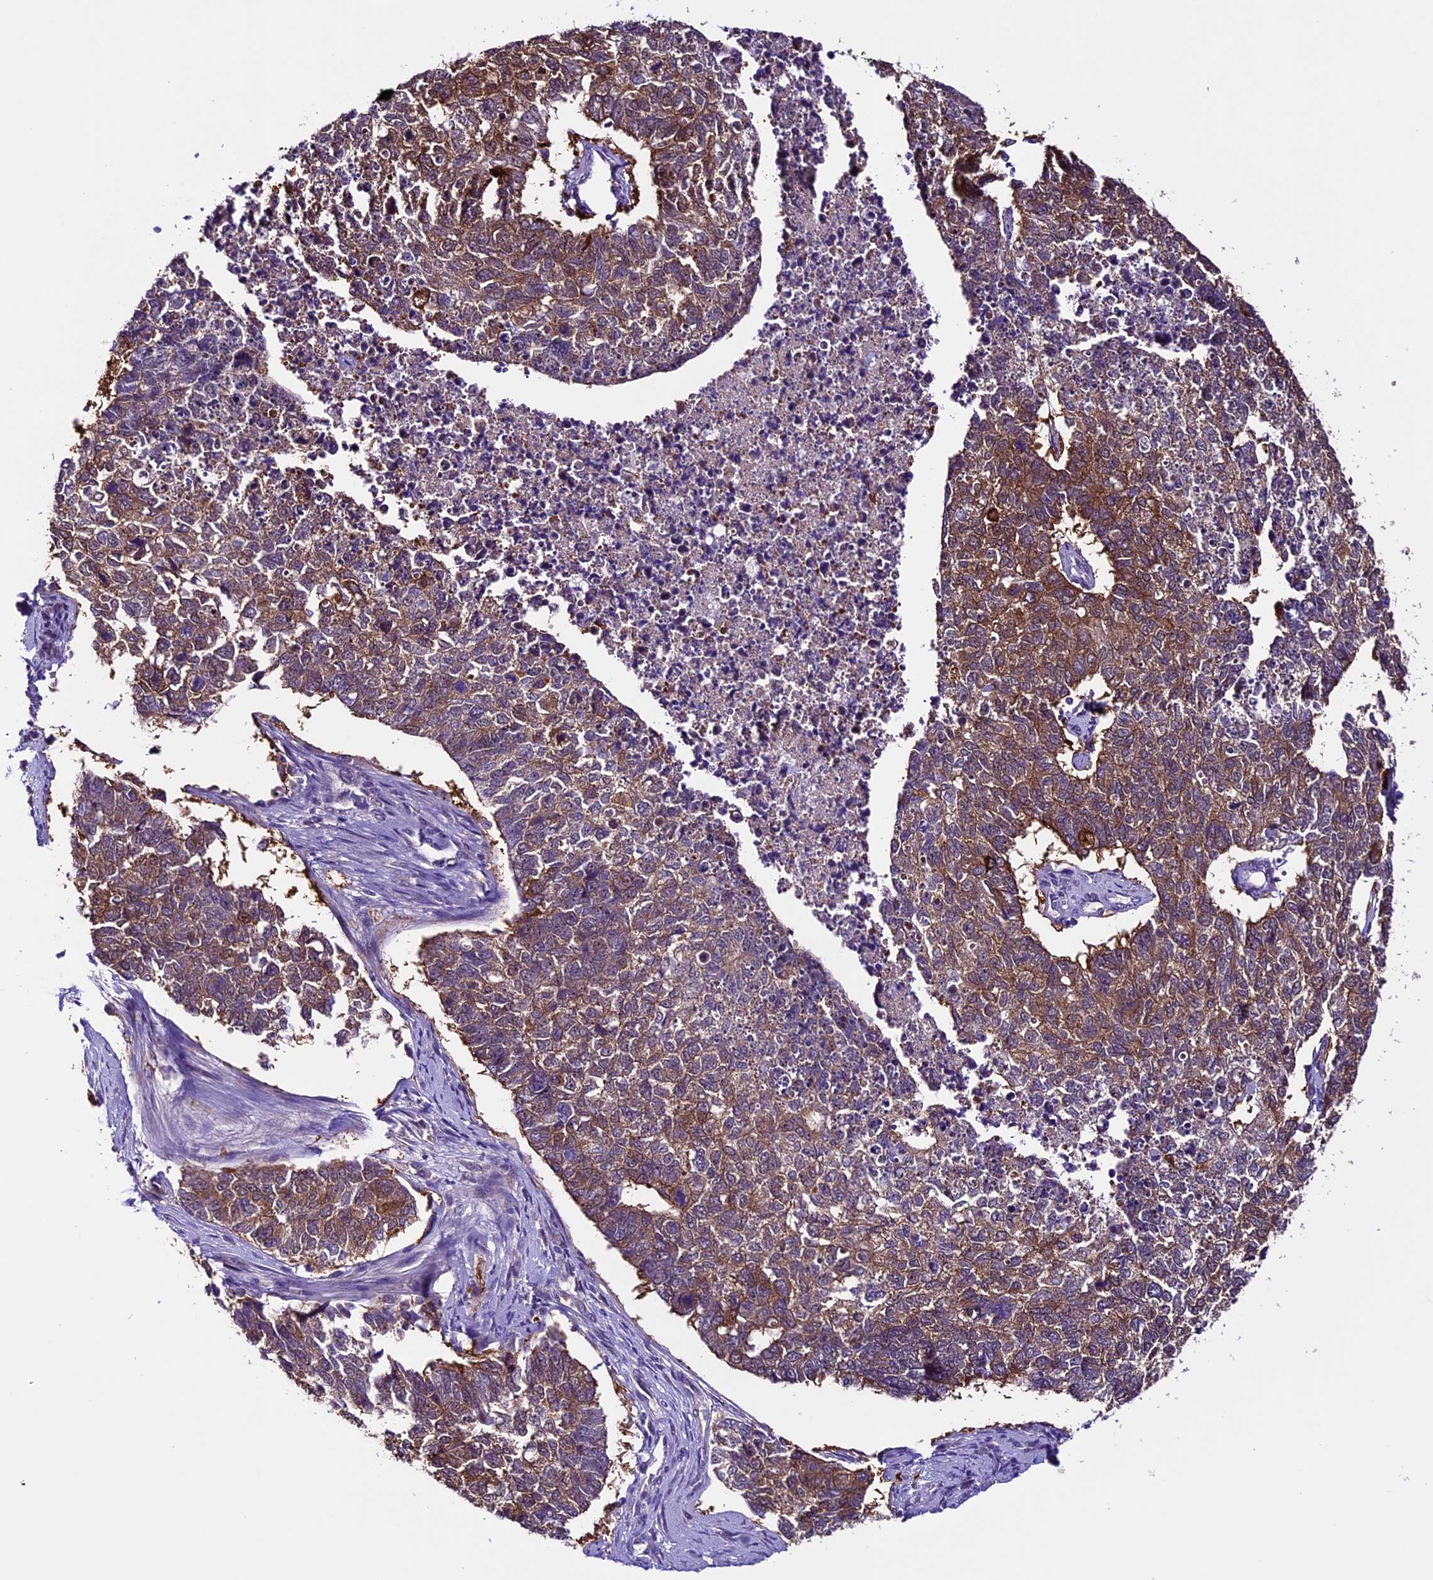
{"staining": {"intensity": "moderate", "quantity": ">75%", "location": "cytoplasmic/membranous"}, "tissue": "cervical cancer", "cell_type": "Tumor cells", "image_type": "cancer", "snomed": [{"axis": "morphology", "description": "Squamous cell carcinoma, NOS"}, {"axis": "topography", "description": "Cervix"}], "caption": "Tumor cells demonstrate medium levels of moderate cytoplasmic/membranous positivity in about >75% of cells in cervical cancer (squamous cell carcinoma).", "gene": "XKR7", "patient": {"sex": "female", "age": 63}}